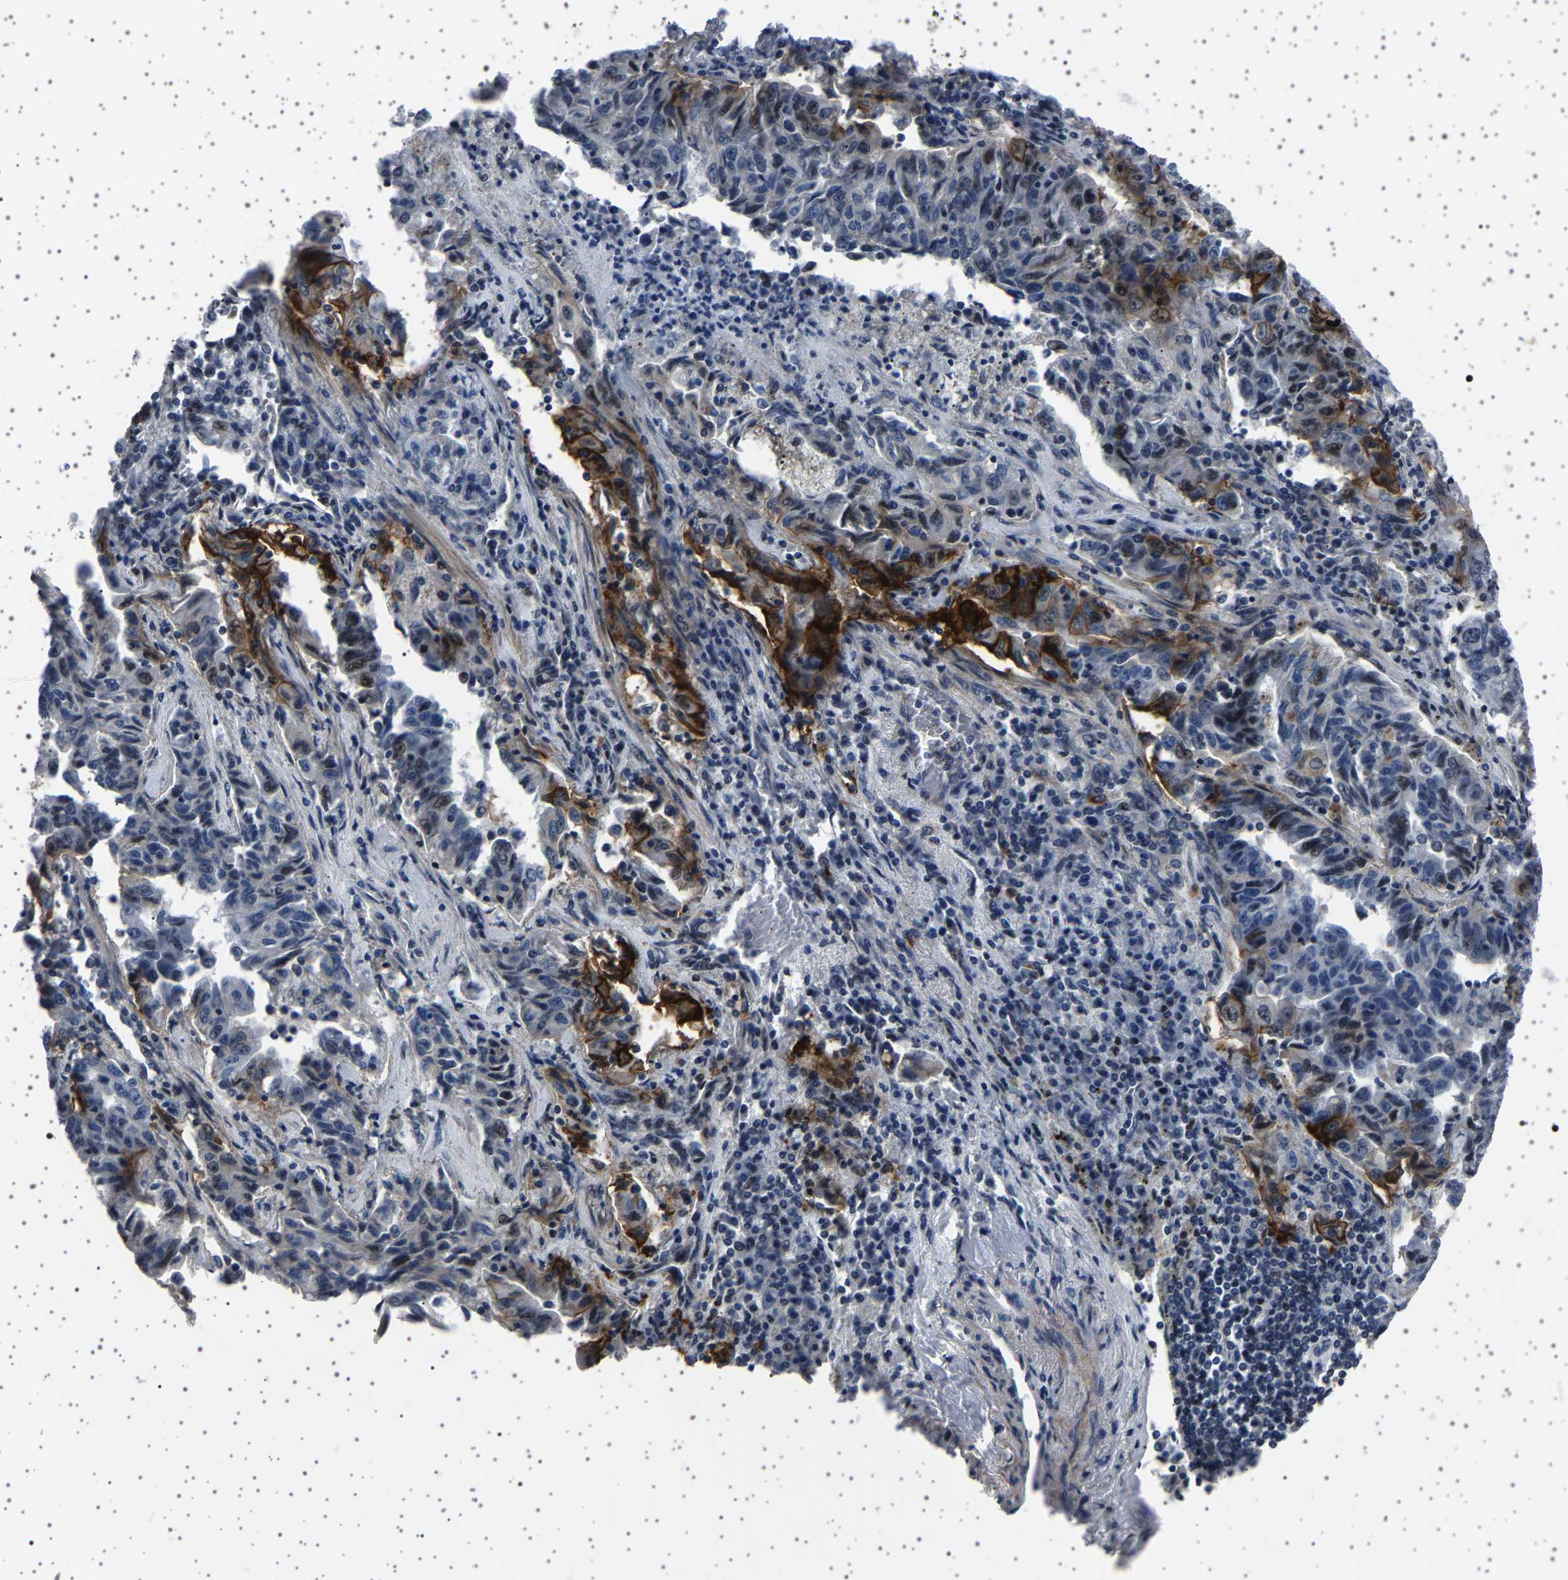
{"staining": {"intensity": "moderate", "quantity": "<25%", "location": "cytoplasmic/membranous,nuclear"}, "tissue": "lung cancer", "cell_type": "Tumor cells", "image_type": "cancer", "snomed": [{"axis": "morphology", "description": "Adenocarcinoma, NOS"}, {"axis": "topography", "description": "Lung"}], "caption": "Protein expression analysis of human adenocarcinoma (lung) reveals moderate cytoplasmic/membranous and nuclear expression in approximately <25% of tumor cells. The staining is performed using DAB (3,3'-diaminobenzidine) brown chromogen to label protein expression. The nuclei are counter-stained blue using hematoxylin.", "gene": "PAK5", "patient": {"sex": "female", "age": 51}}